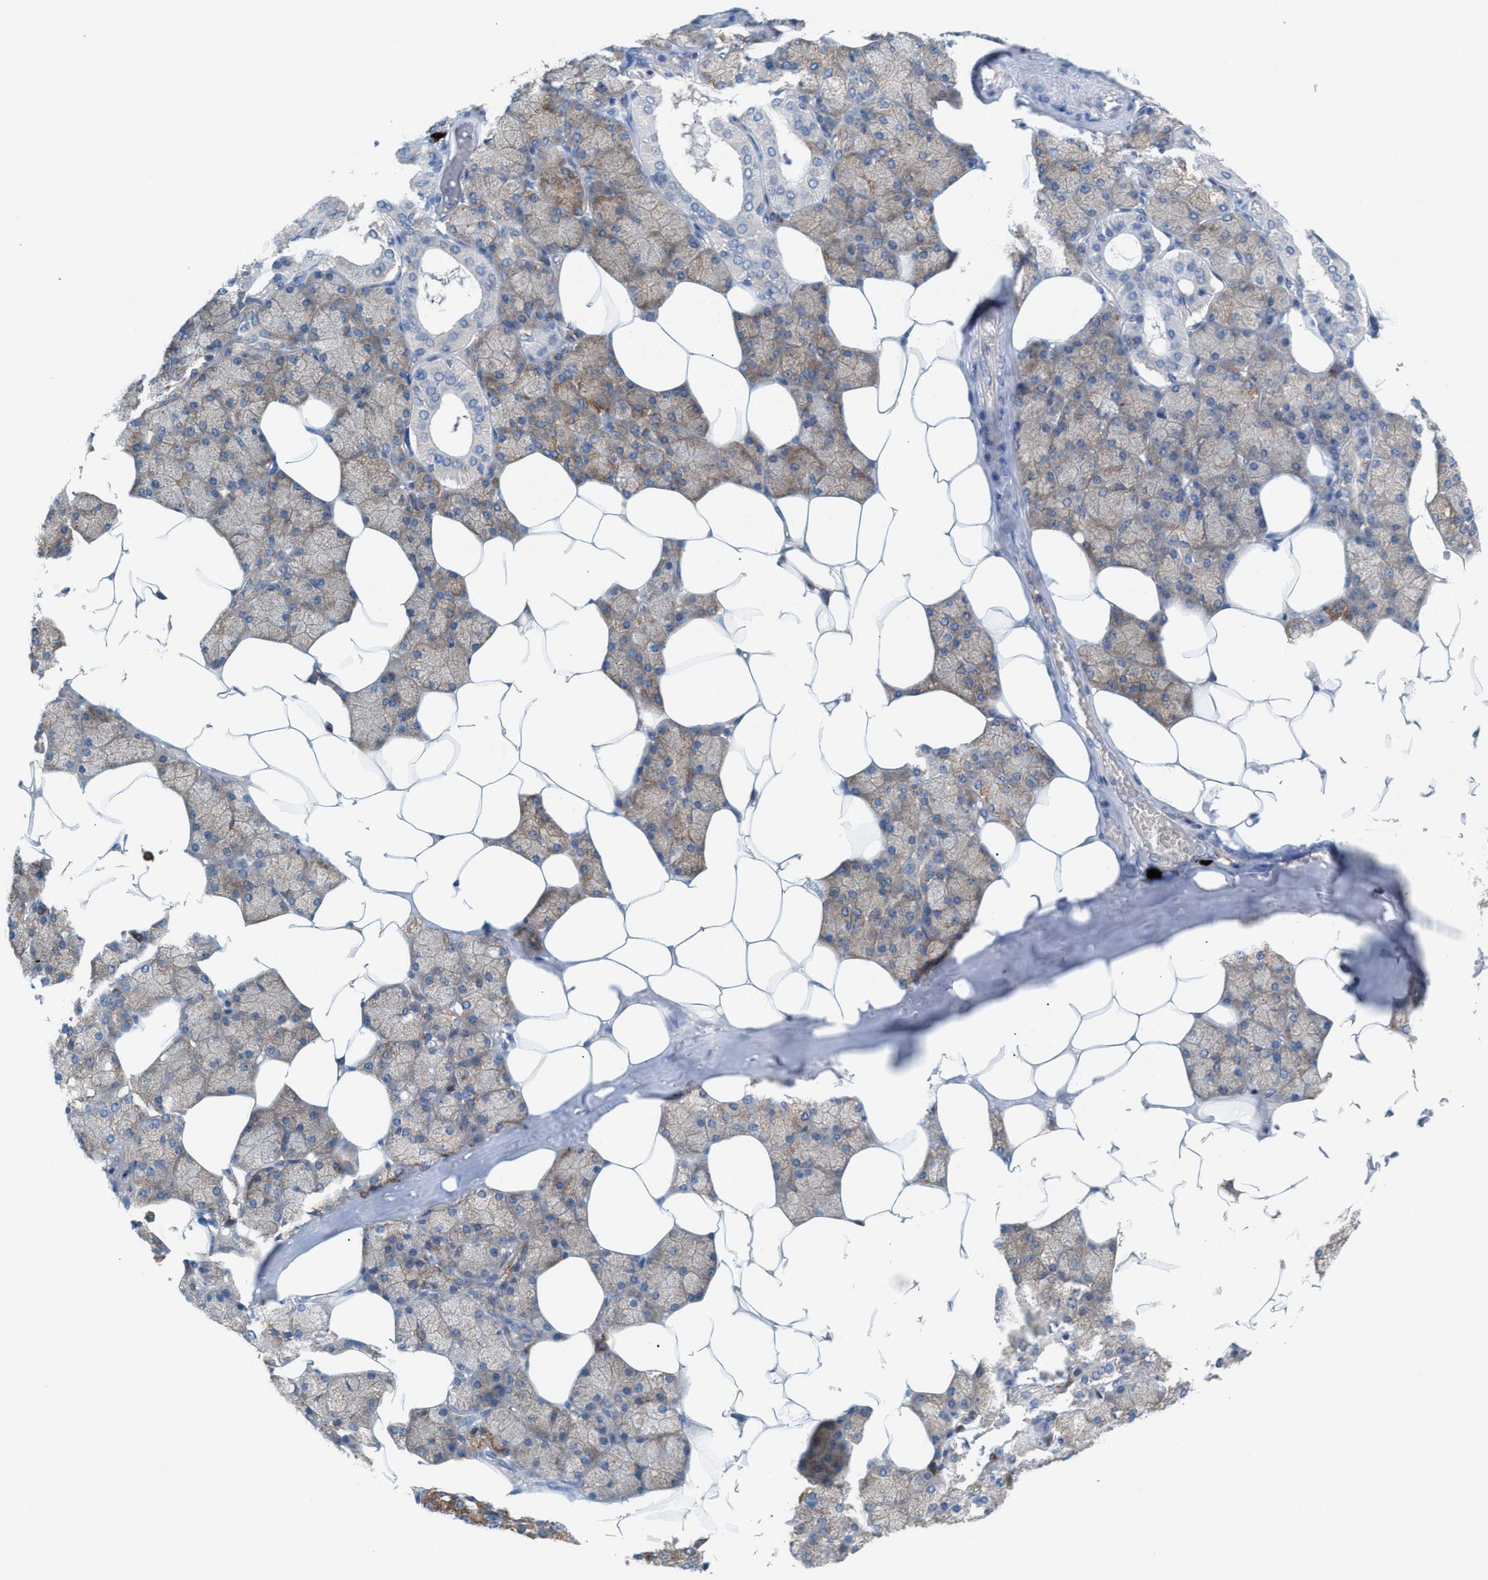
{"staining": {"intensity": "moderate", "quantity": "25%-75%", "location": "cytoplasmic/membranous"}, "tissue": "salivary gland", "cell_type": "Glandular cells", "image_type": "normal", "snomed": [{"axis": "morphology", "description": "Normal tissue, NOS"}, {"axis": "topography", "description": "Salivary gland"}], "caption": "Glandular cells demonstrate moderate cytoplasmic/membranous expression in about 25%-75% of cells in unremarkable salivary gland.", "gene": "NYAP1", "patient": {"sex": "male", "age": 62}}